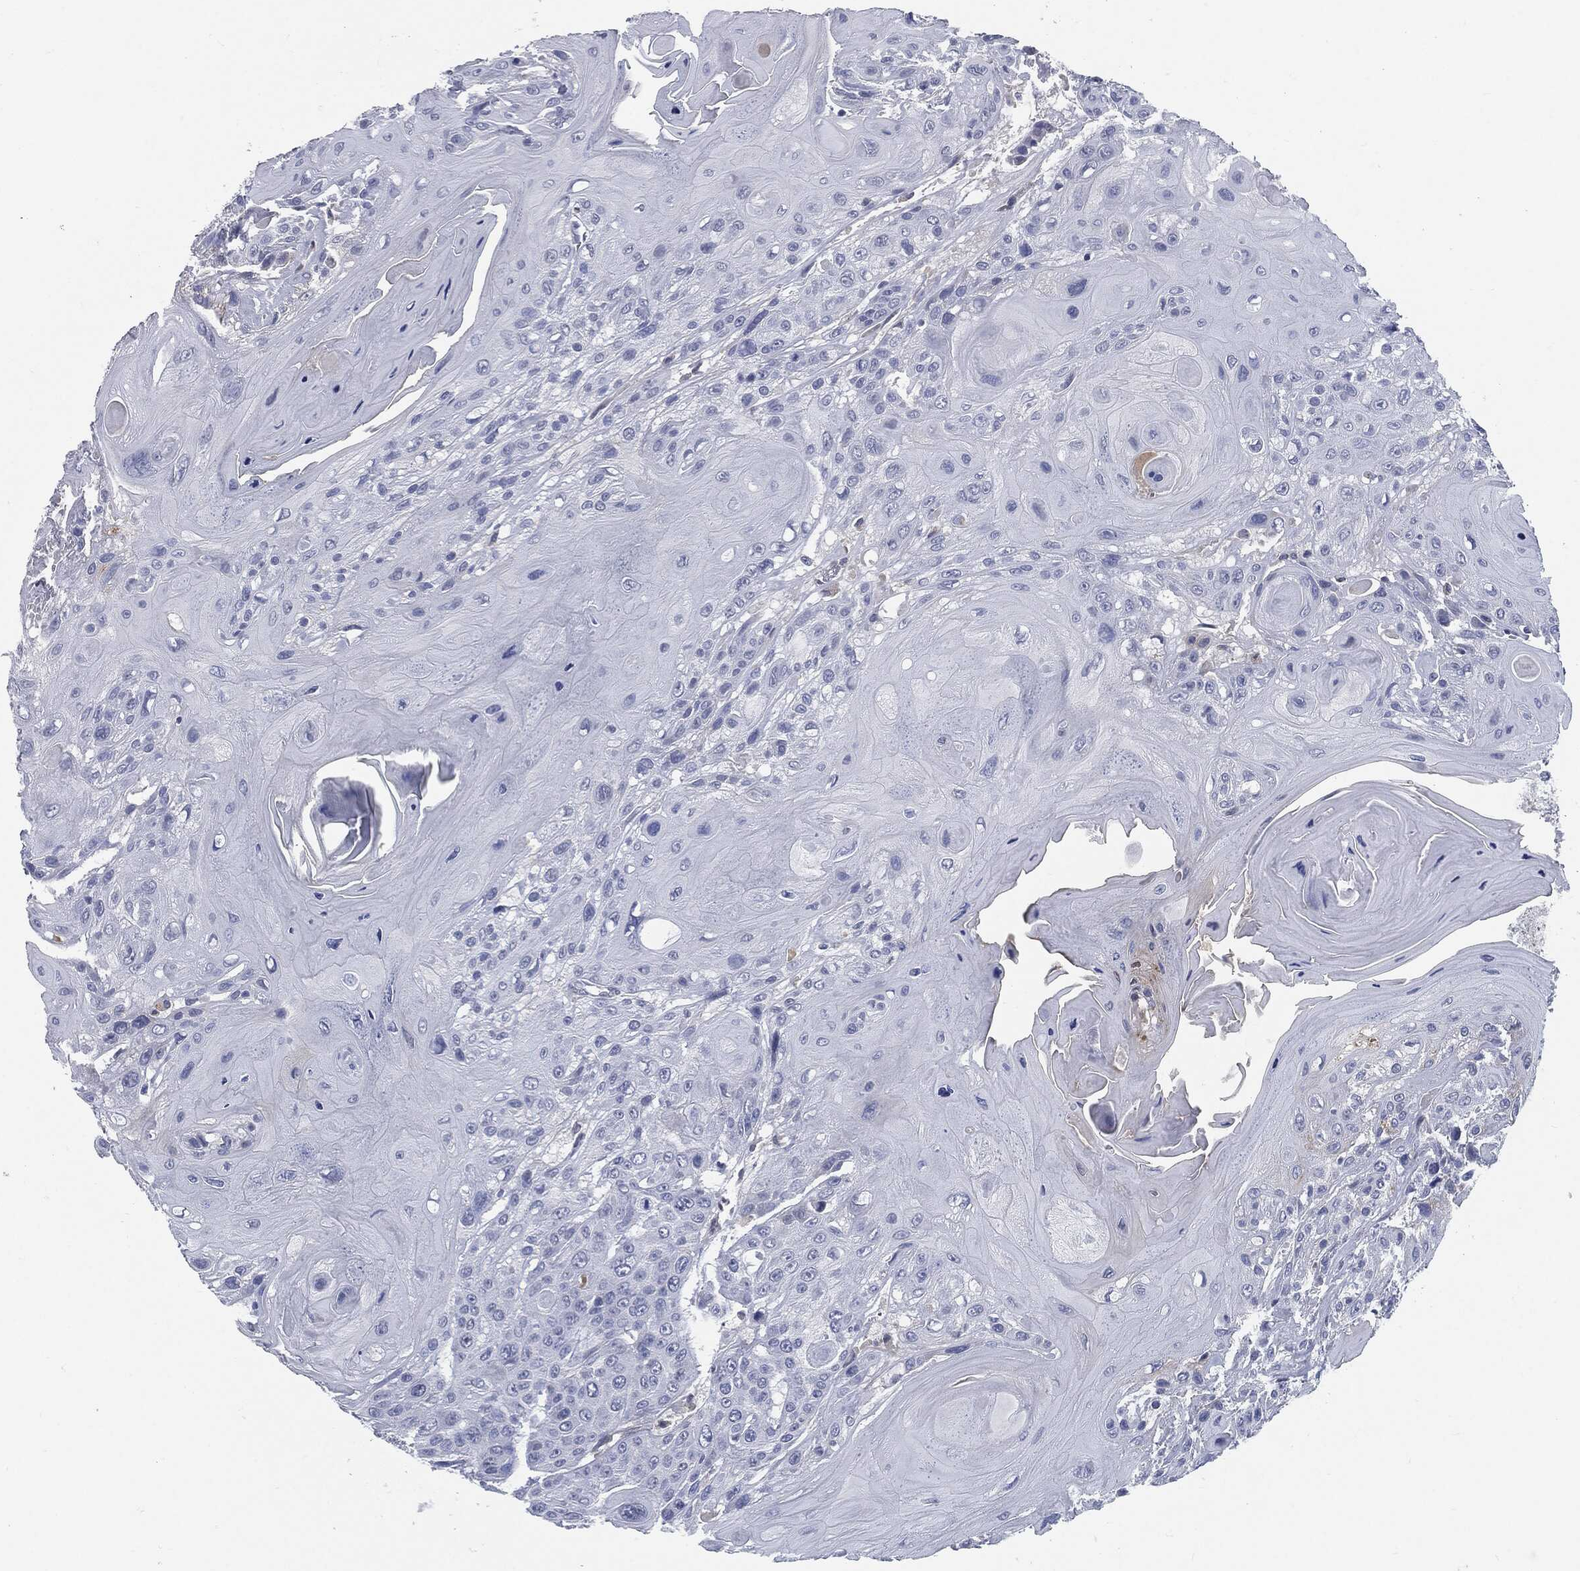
{"staining": {"intensity": "negative", "quantity": "none", "location": "none"}, "tissue": "head and neck cancer", "cell_type": "Tumor cells", "image_type": "cancer", "snomed": [{"axis": "morphology", "description": "Squamous cell carcinoma, NOS"}, {"axis": "topography", "description": "Head-Neck"}], "caption": "Immunohistochemistry (IHC) of squamous cell carcinoma (head and neck) reveals no staining in tumor cells.", "gene": "MST1", "patient": {"sex": "female", "age": 59}}